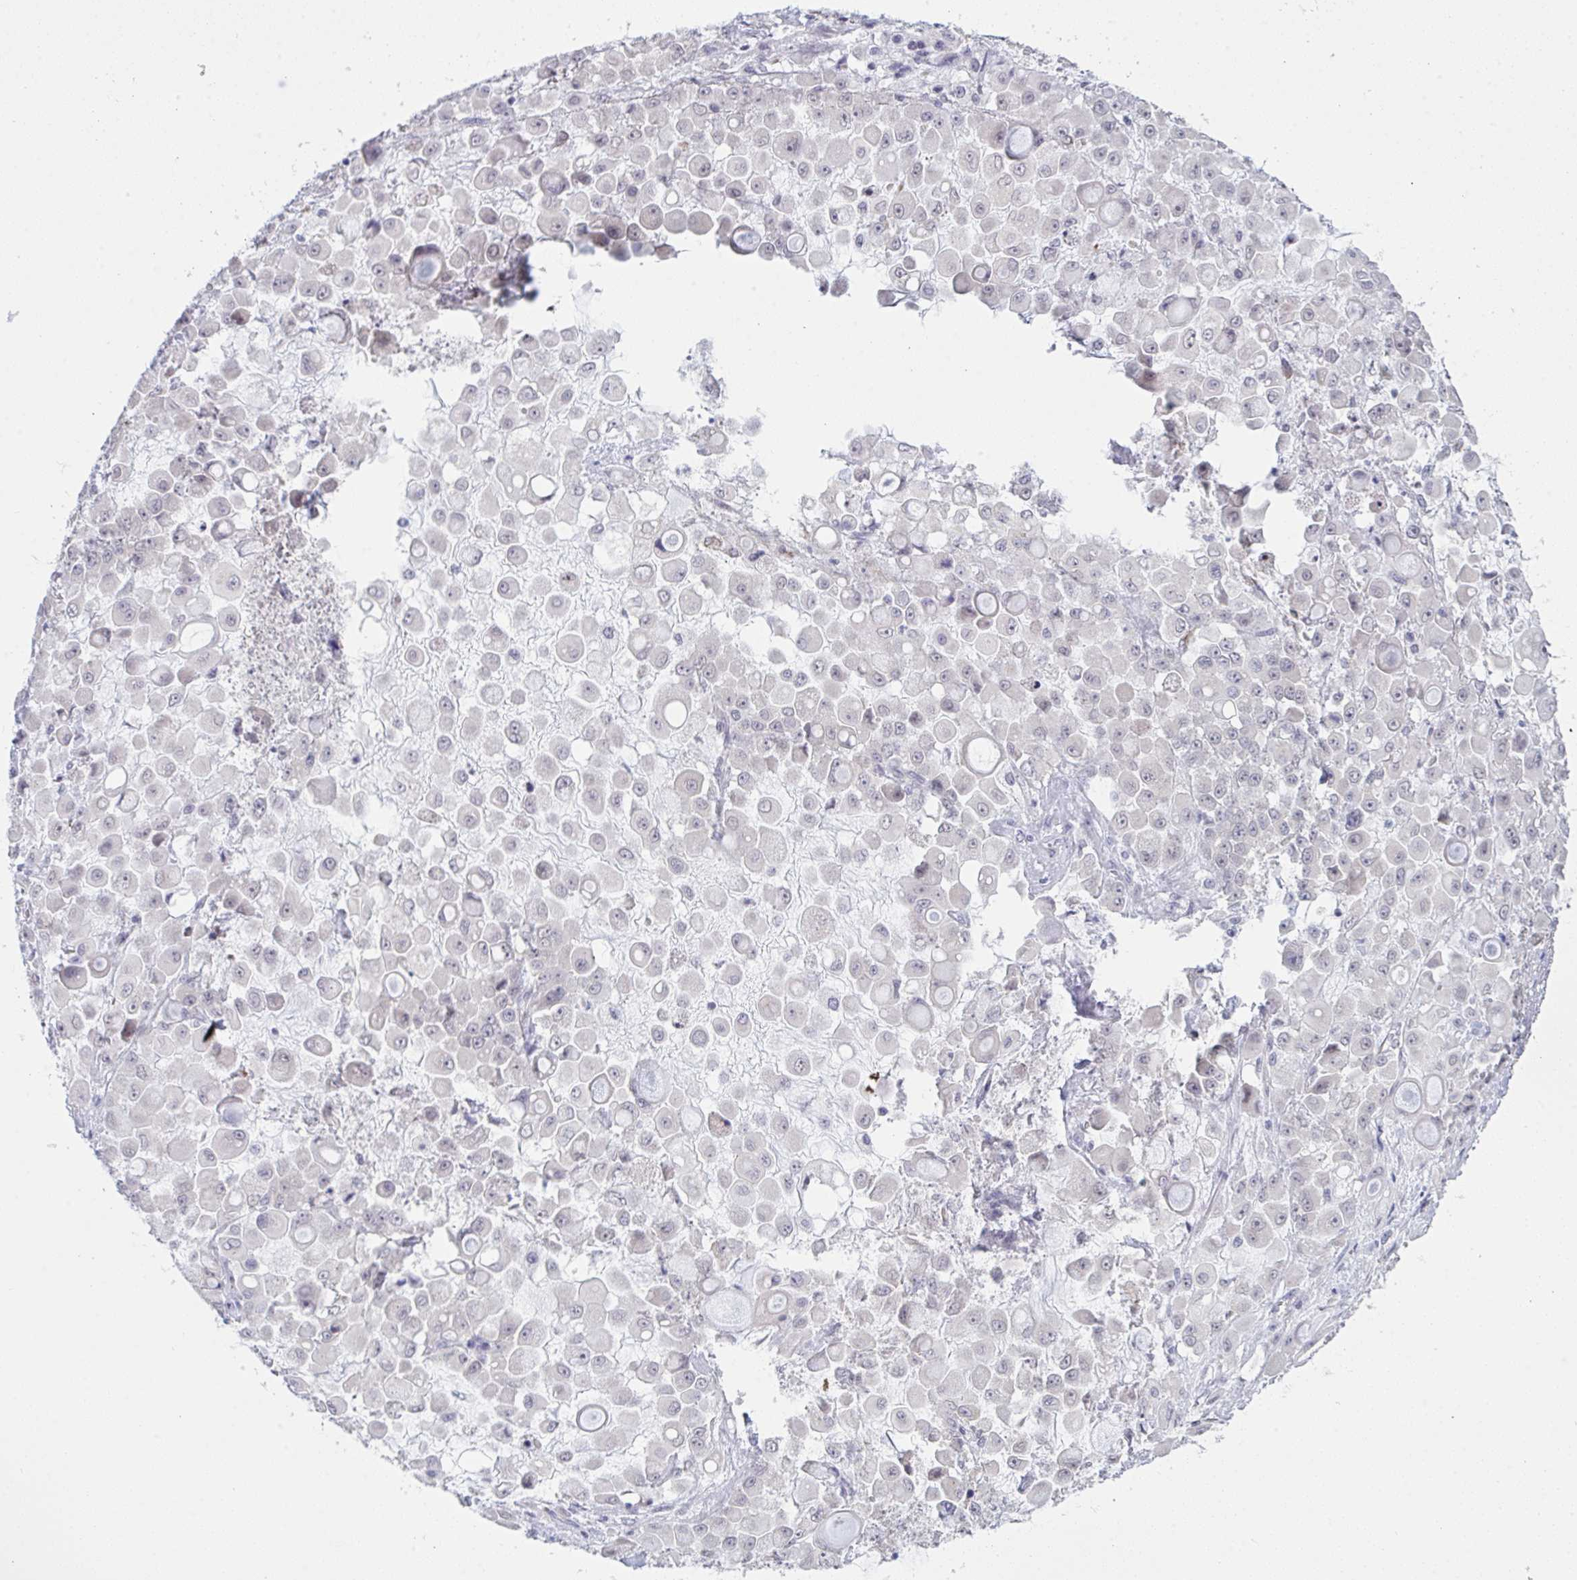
{"staining": {"intensity": "negative", "quantity": "none", "location": "none"}, "tissue": "stomach cancer", "cell_type": "Tumor cells", "image_type": "cancer", "snomed": [{"axis": "morphology", "description": "Adenocarcinoma, NOS"}, {"axis": "topography", "description": "Stomach"}], "caption": "Immunohistochemistry of stomach adenocarcinoma exhibits no staining in tumor cells.", "gene": "ZNF784", "patient": {"sex": "female", "age": 76}}